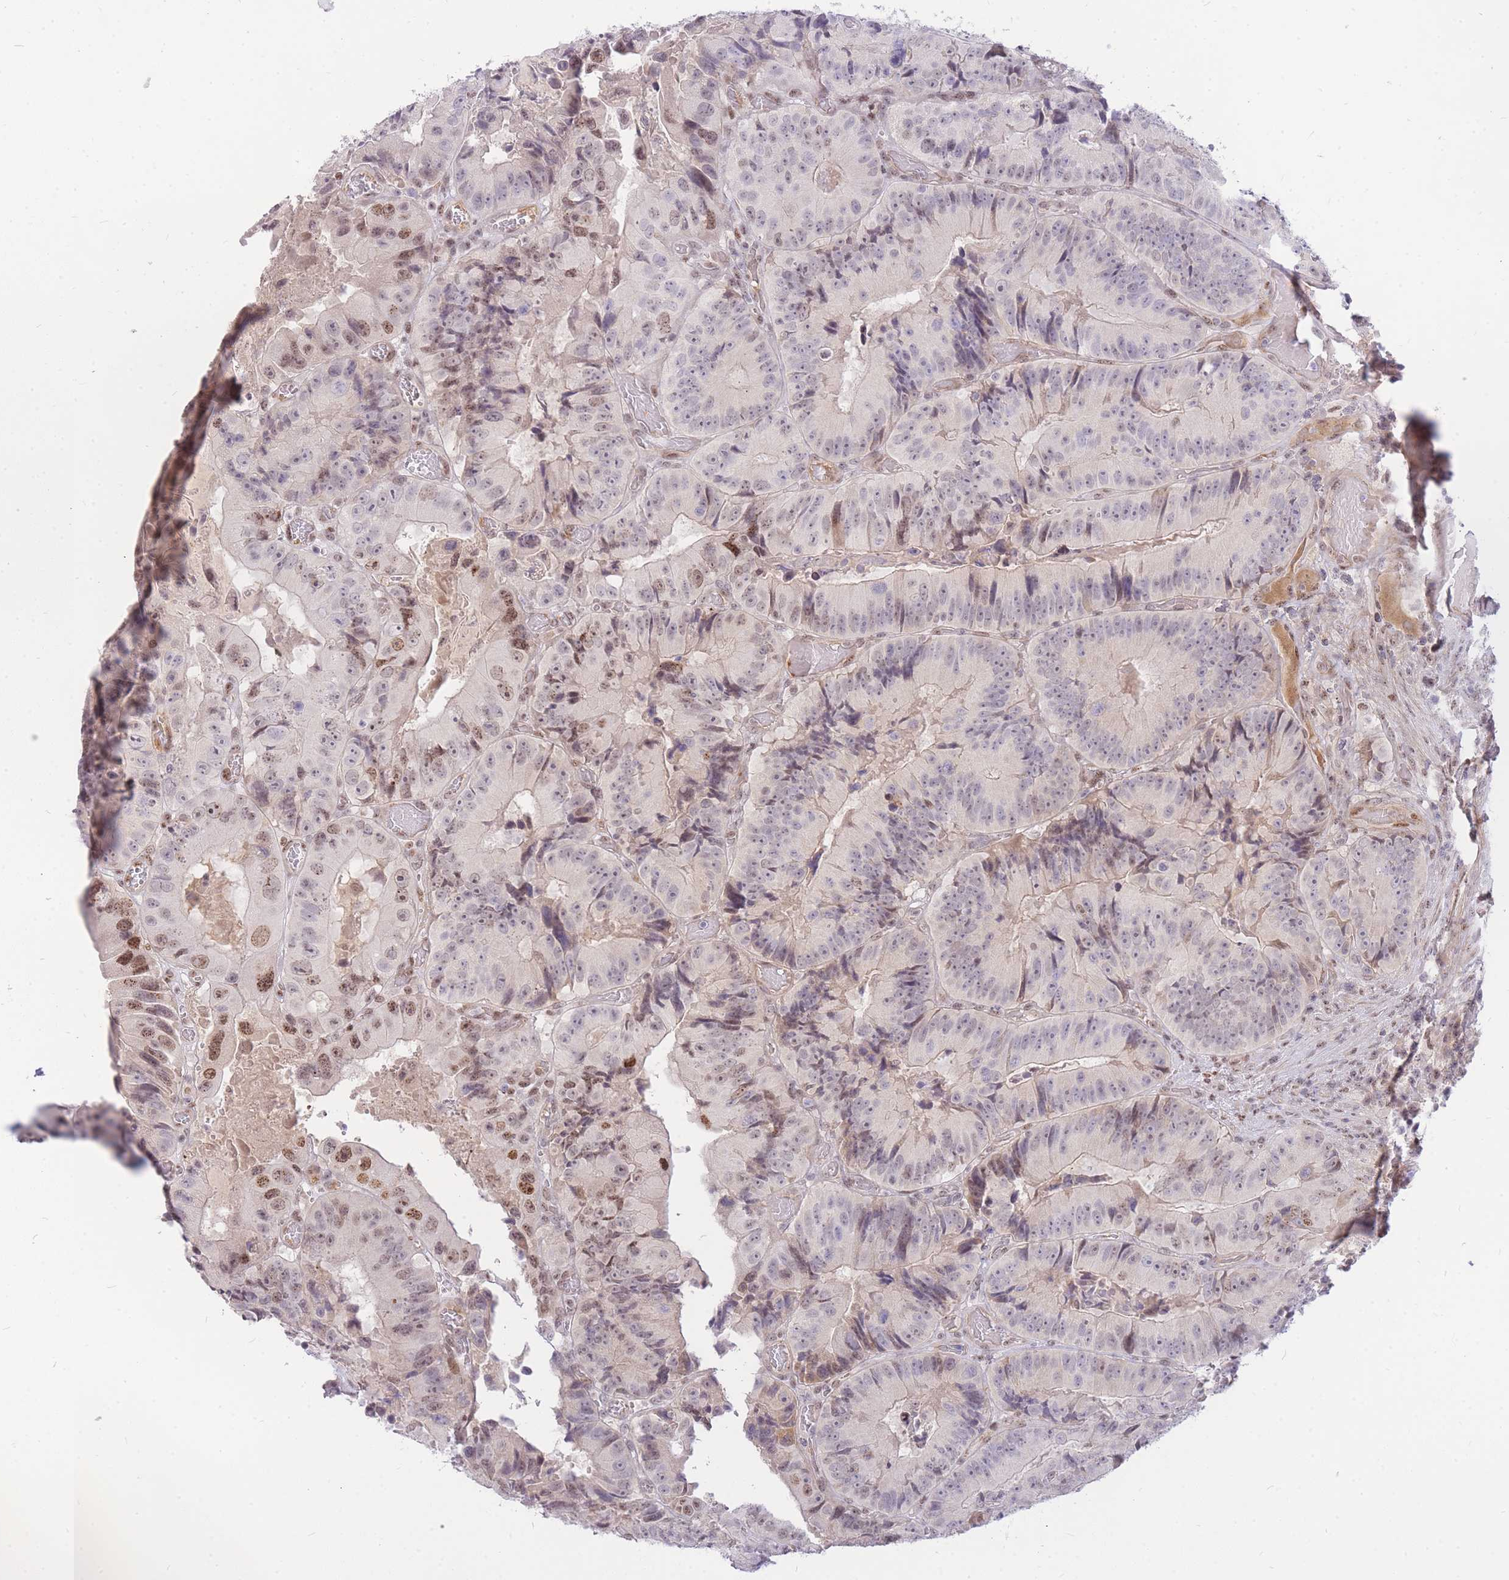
{"staining": {"intensity": "moderate", "quantity": "25%-75%", "location": "nuclear"}, "tissue": "colorectal cancer", "cell_type": "Tumor cells", "image_type": "cancer", "snomed": [{"axis": "morphology", "description": "Adenocarcinoma, NOS"}, {"axis": "topography", "description": "Colon"}], "caption": "Moderate nuclear positivity is seen in about 25%-75% of tumor cells in colorectal adenocarcinoma.", "gene": "TLE2", "patient": {"sex": "female", "age": 86}}